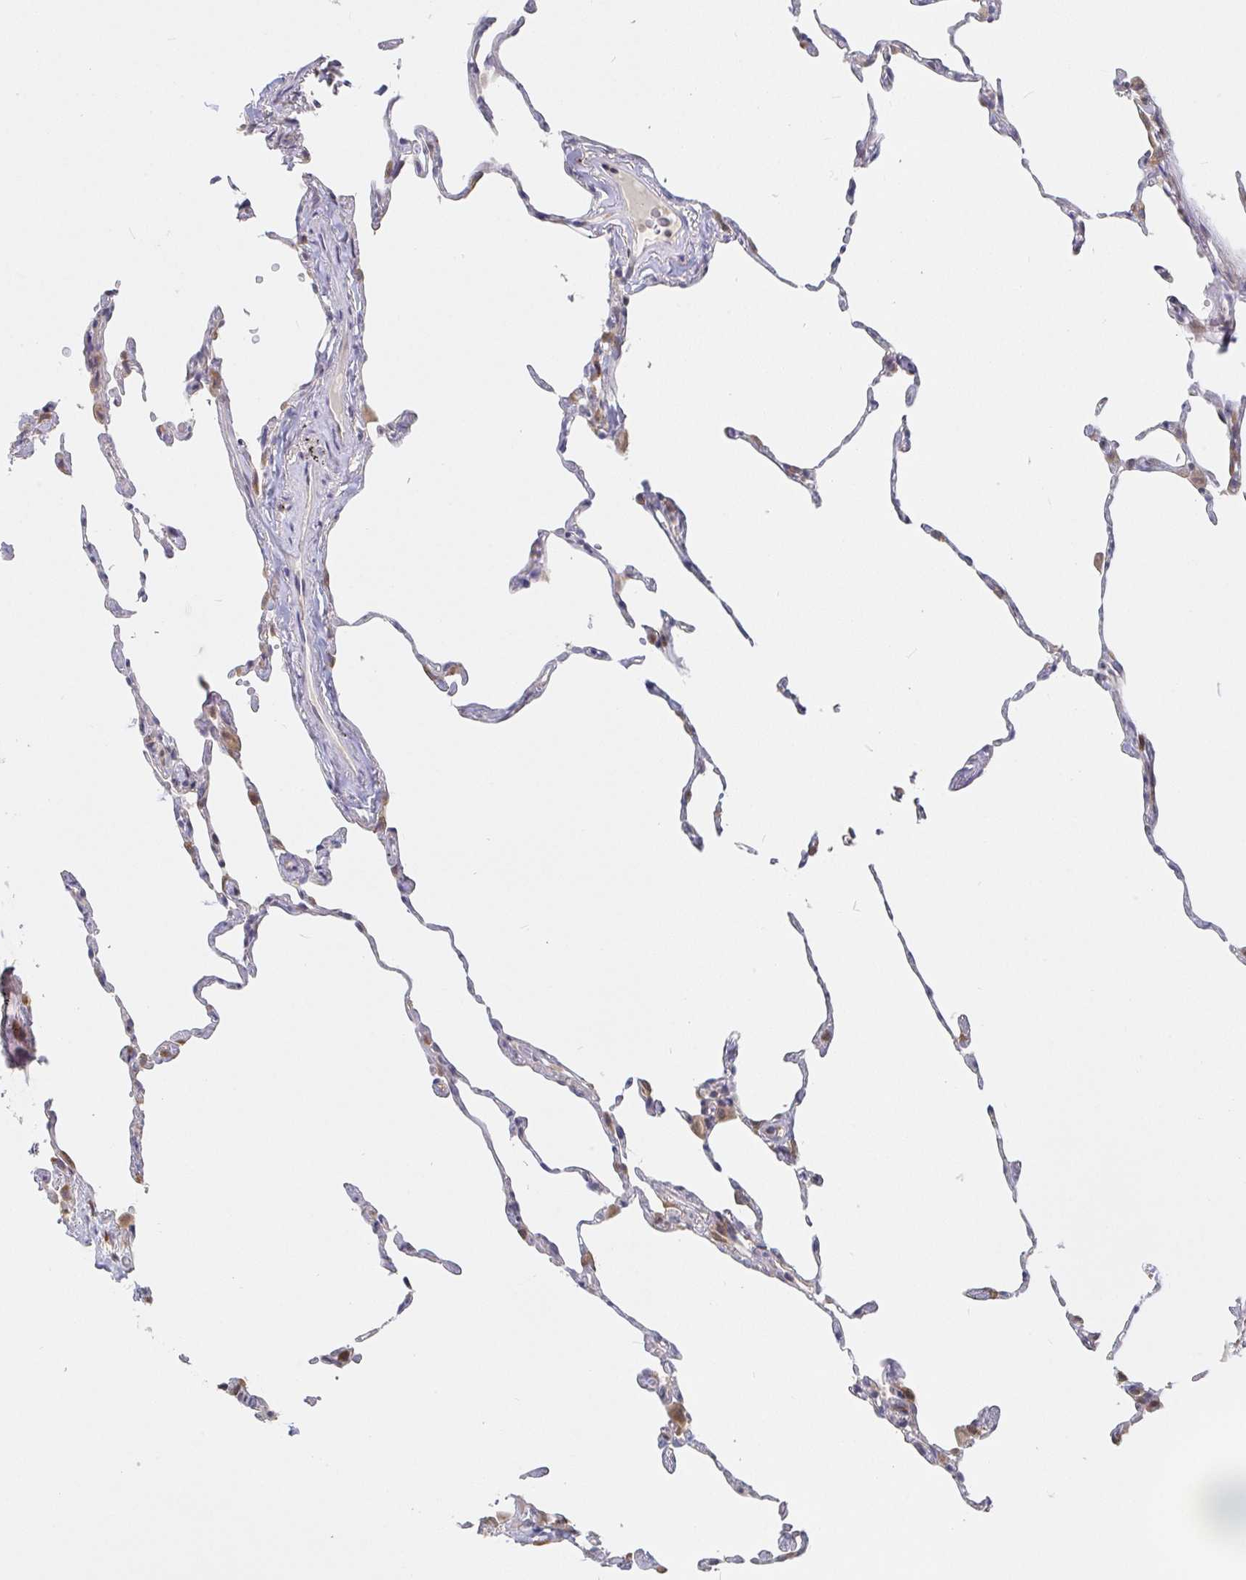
{"staining": {"intensity": "weak", "quantity": "<25%", "location": "cytoplasmic/membranous"}, "tissue": "lung", "cell_type": "Alveolar cells", "image_type": "normal", "snomed": [{"axis": "morphology", "description": "Normal tissue, NOS"}, {"axis": "topography", "description": "Lung"}], "caption": "This is a micrograph of immunohistochemistry (IHC) staining of normal lung, which shows no expression in alveolar cells. Brightfield microscopy of IHC stained with DAB (3,3'-diaminobenzidine) (brown) and hematoxylin (blue), captured at high magnification.", "gene": "ALG1L2", "patient": {"sex": "female", "age": 57}}